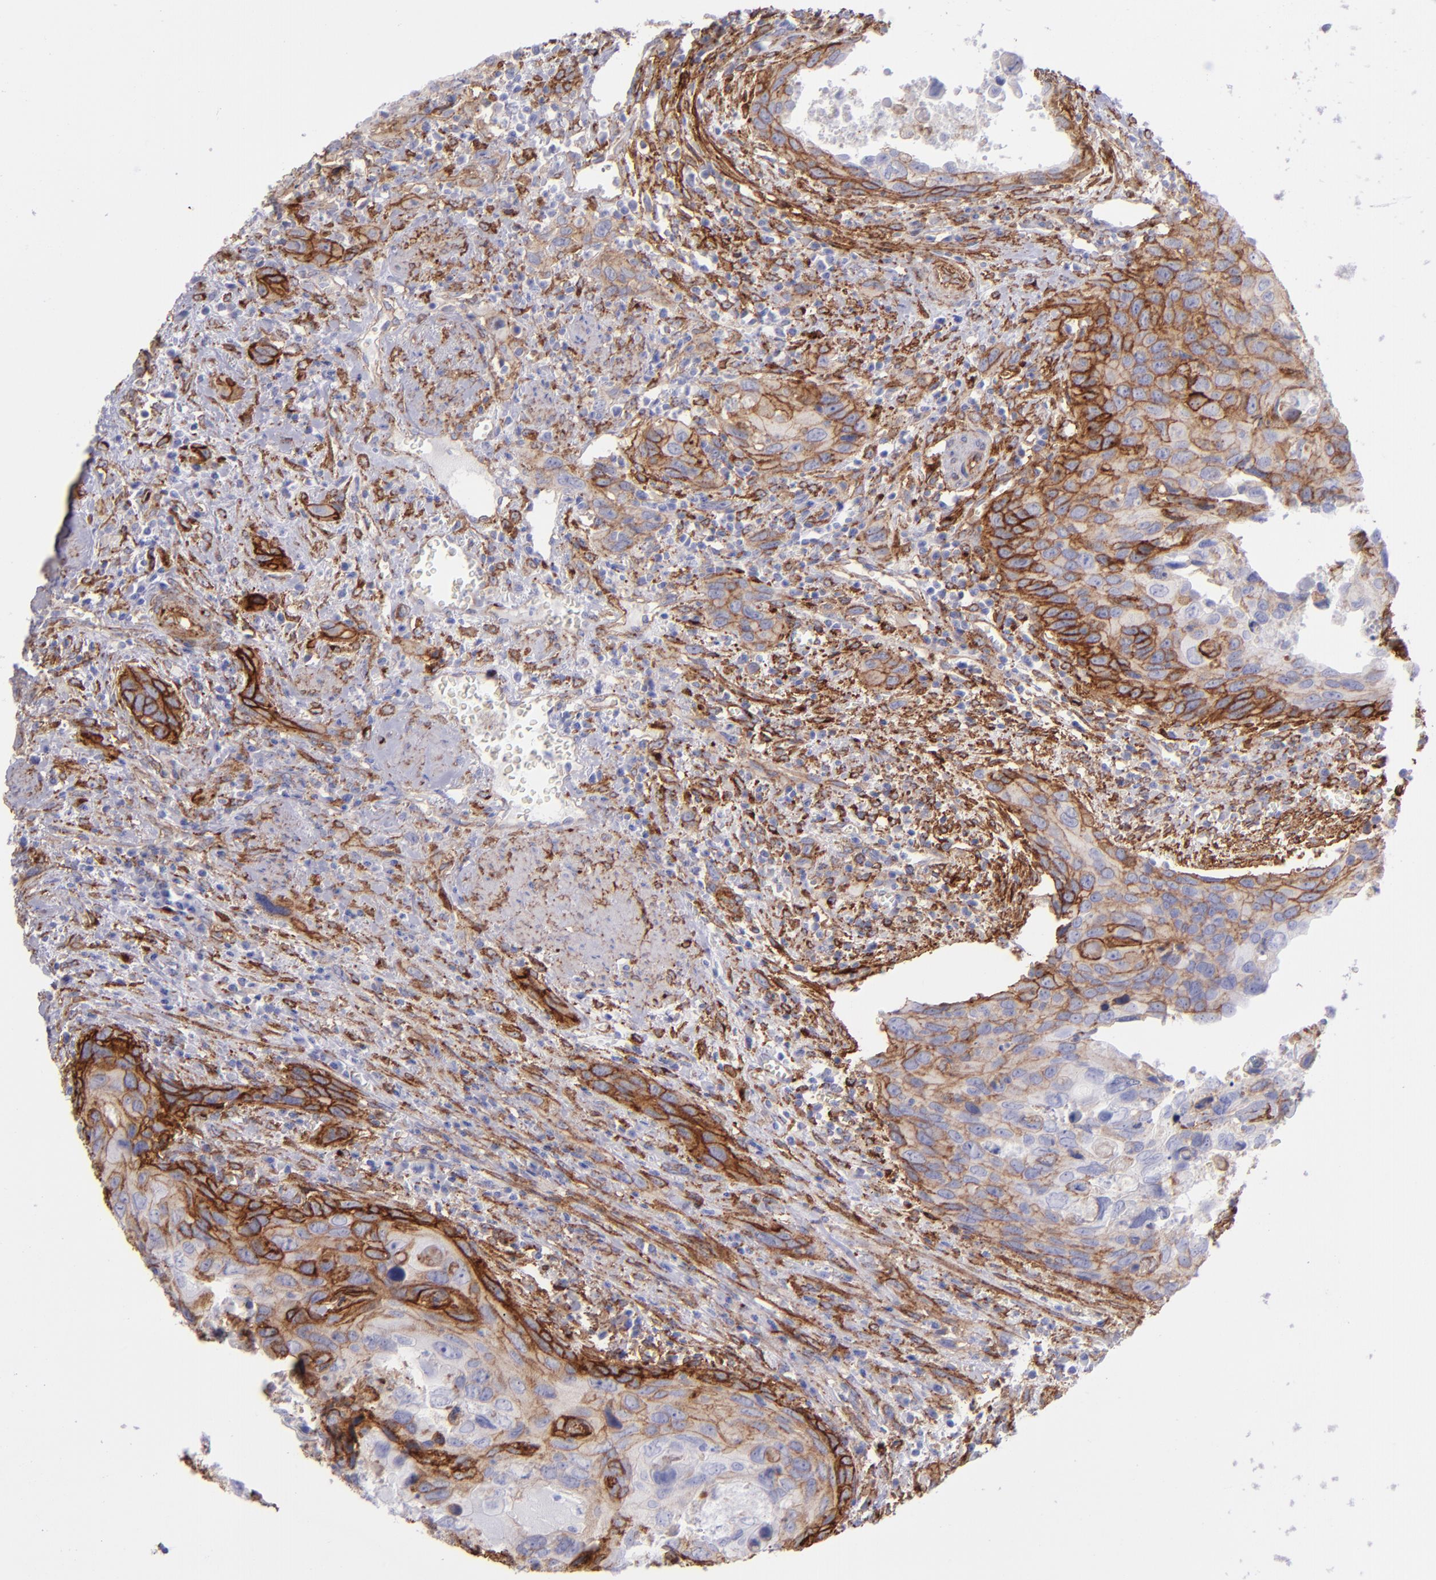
{"staining": {"intensity": "strong", "quantity": "25%-75%", "location": "cytoplasmic/membranous"}, "tissue": "urothelial cancer", "cell_type": "Tumor cells", "image_type": "cancer", "snomed": [{"axis": "morphology", "description": "Urothelial carcinoma, High grade"}, {"axis": "topography", "description": "Urinary bladder"}], "caption": "Urothelial cancer was stained to show a protein in brown. There is high levels of strong cytoplasmic/membranous positivity in approximately 25%-75% of tumor cells. (IHC, brightfield microscopy, high magnification).", "gene": "ITGAV", "patient": {"sex": "male", "age": 71}}